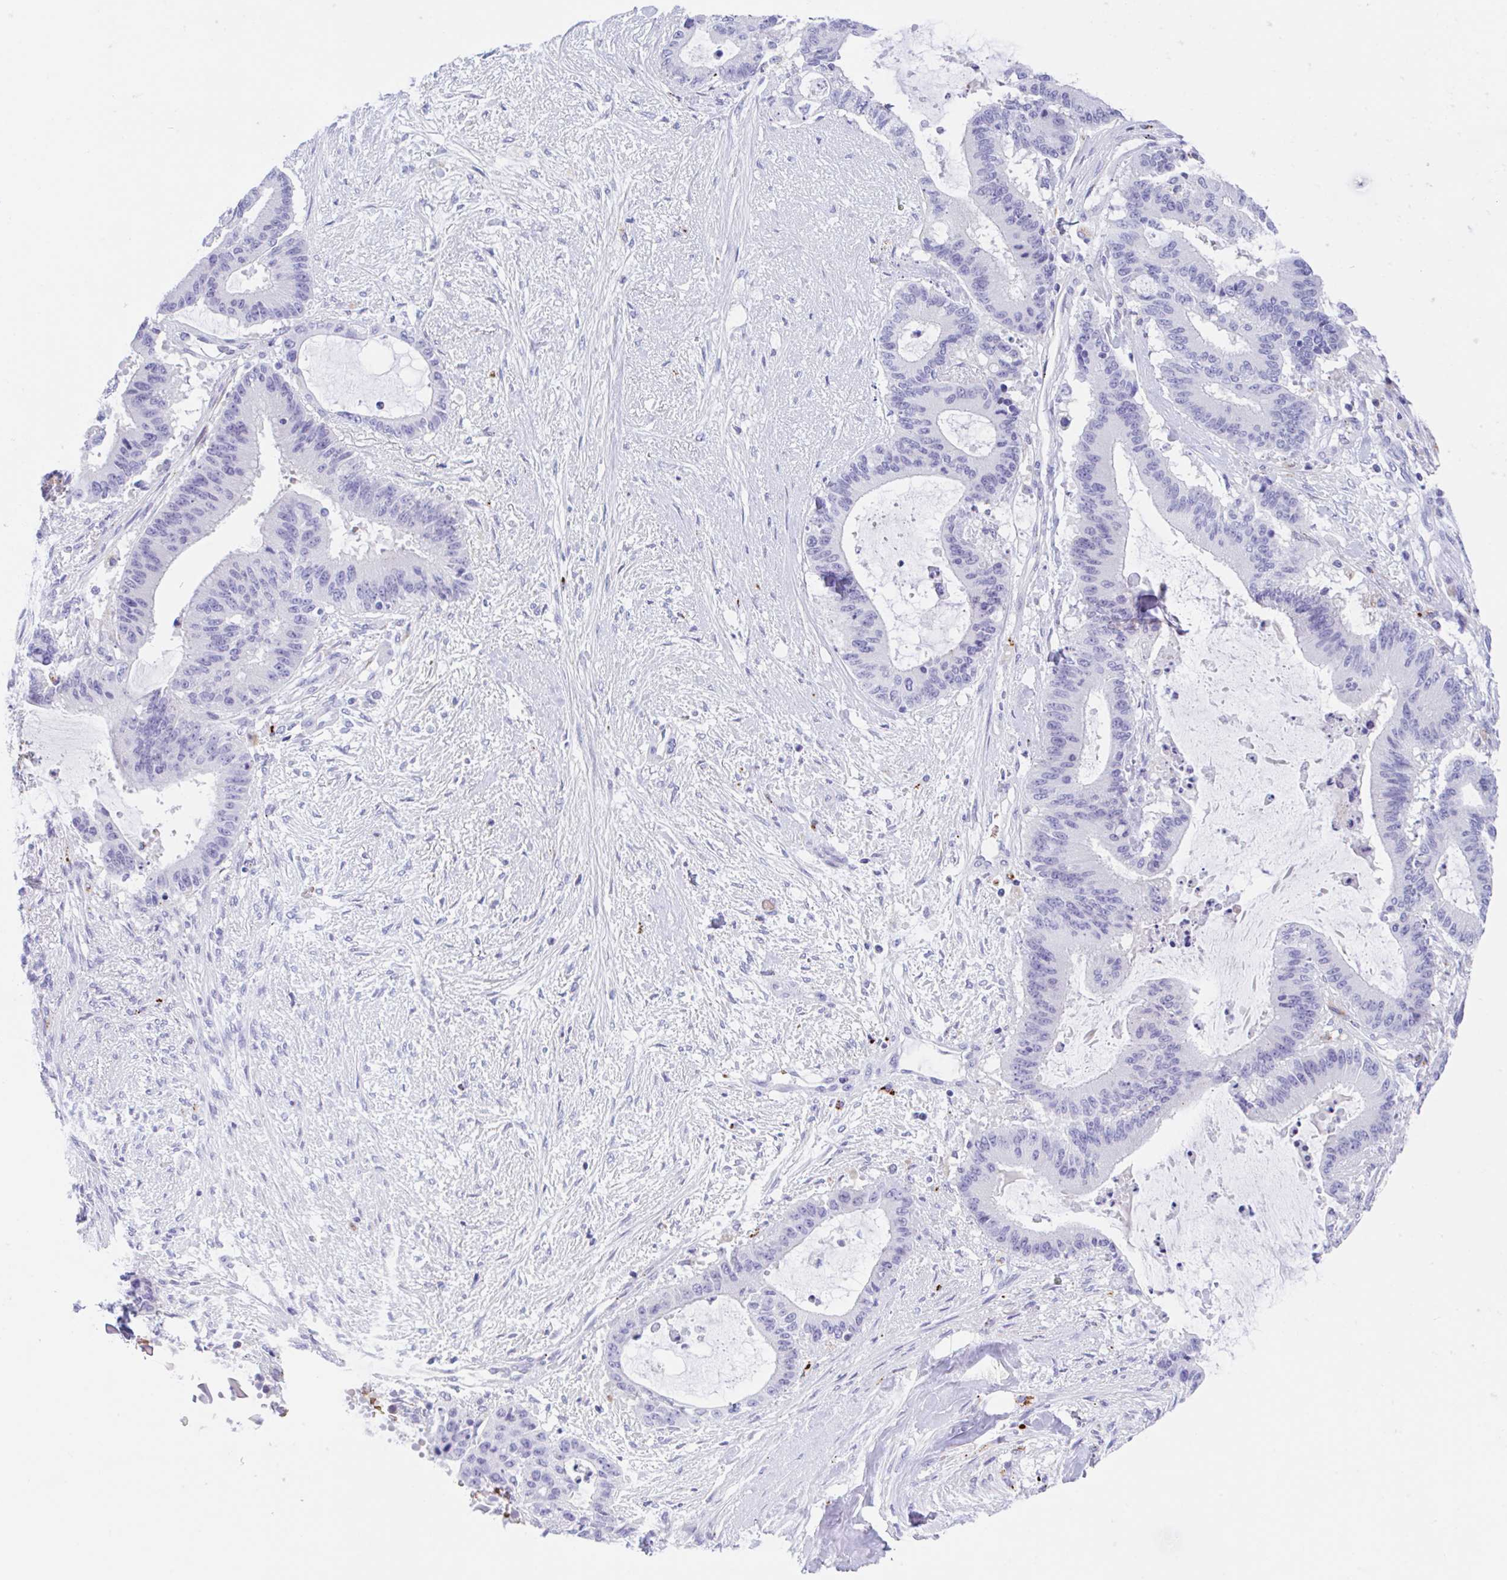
{"staining": {"intensity": "negative", "quantity": "none", "location": "none"}, "tissue": "liver cancer", "cell_type": "Tumor cells", "image_type": "cancer", "snomed": [{"axis": "morphology", "description": "Normal tissue, NOS"}, {"axis": "morphology", "description": "Cholangiocarcinoma"}, {"axis": "topography", "description": "Liver"}, {"axis": "topography", "description": "Peripheral nerve tissue"}], "caption": "Tumor cells are negative for protein expression in human liver cancer.", "gene": "ANKRD9", "patient": {"sex": "female", "age": 73}}